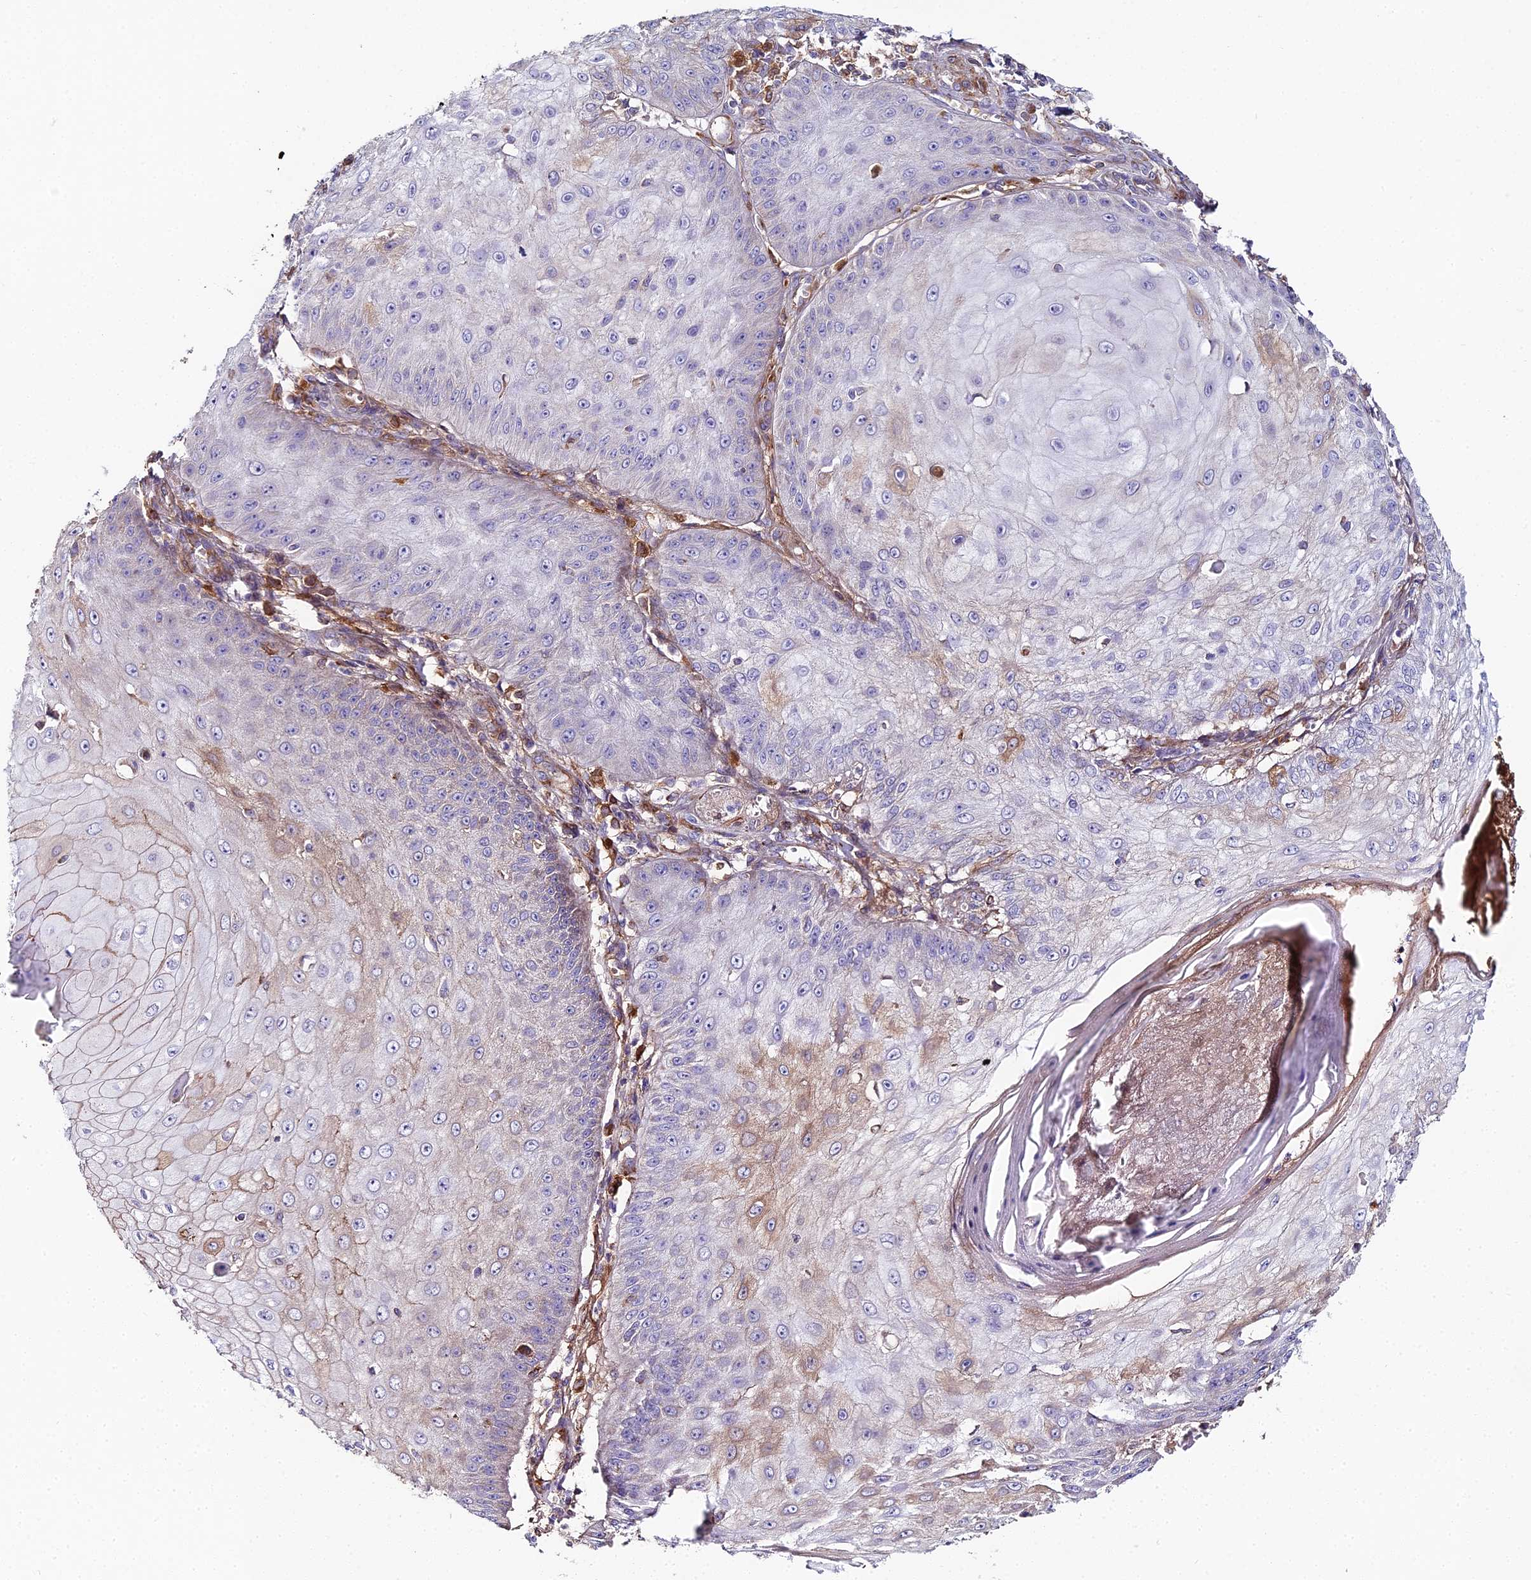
{"staining": {"intensity": "weak", "quantity": "<25%", "location": "cytoplasmic/membranous"}, "tissue": "skin cancer", "cell_type": "Tumor cells", "image_type": "cancer", "snomed": [{"axis": "morphology", "description": "Squamous cell carcinoma, NOS"}, {"axis": "topography", "description": "Skin"}], "caption": "Immunohistochemistry image of human skin cancer (squamous cell carcinoma) stained for a protein (brown), which demonstrates no staining in tumor cells.", "gene": "BEX4", "patient": {"sex": "male", "age": 70}}